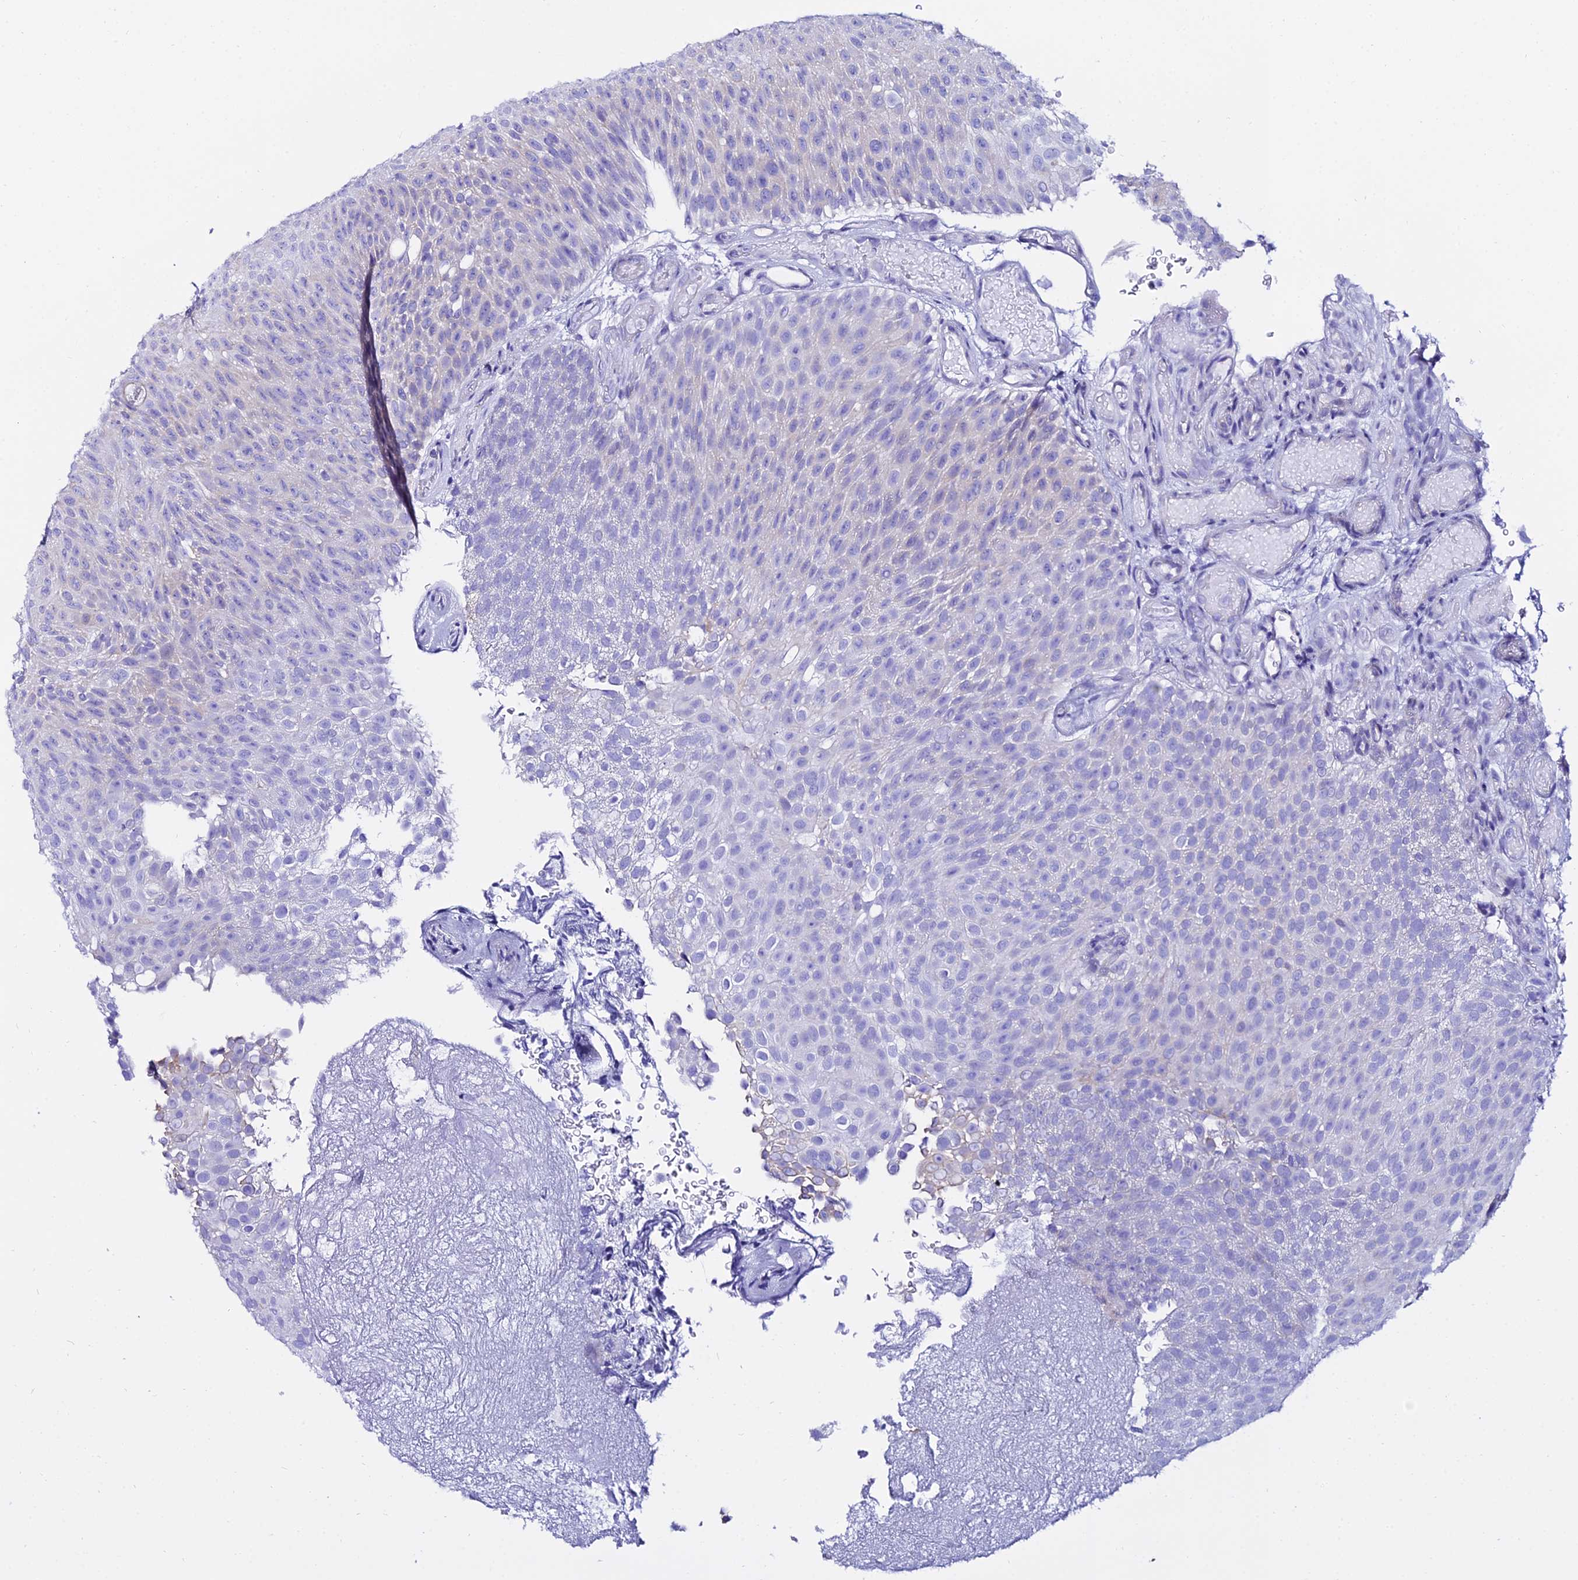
{"staining": {"intensity": "negative", "quantity": "none", "location": "none"}, "tissue": "urothelial cancer", "cell_type": "Tumor cells", "image_type": "cancer", "snomed": [{"axis": "morphology", "description": "Urothelial carcinoma, Low grade"}, {"axis": "topography", "description": "Urinary bladder"}], "caption": "IHC of urothelial carcinoma (low-grade) exhibits no positivity in tumor cells.", "gene": "OR4D5", "patient": {"sex": "male", "age": 78}}